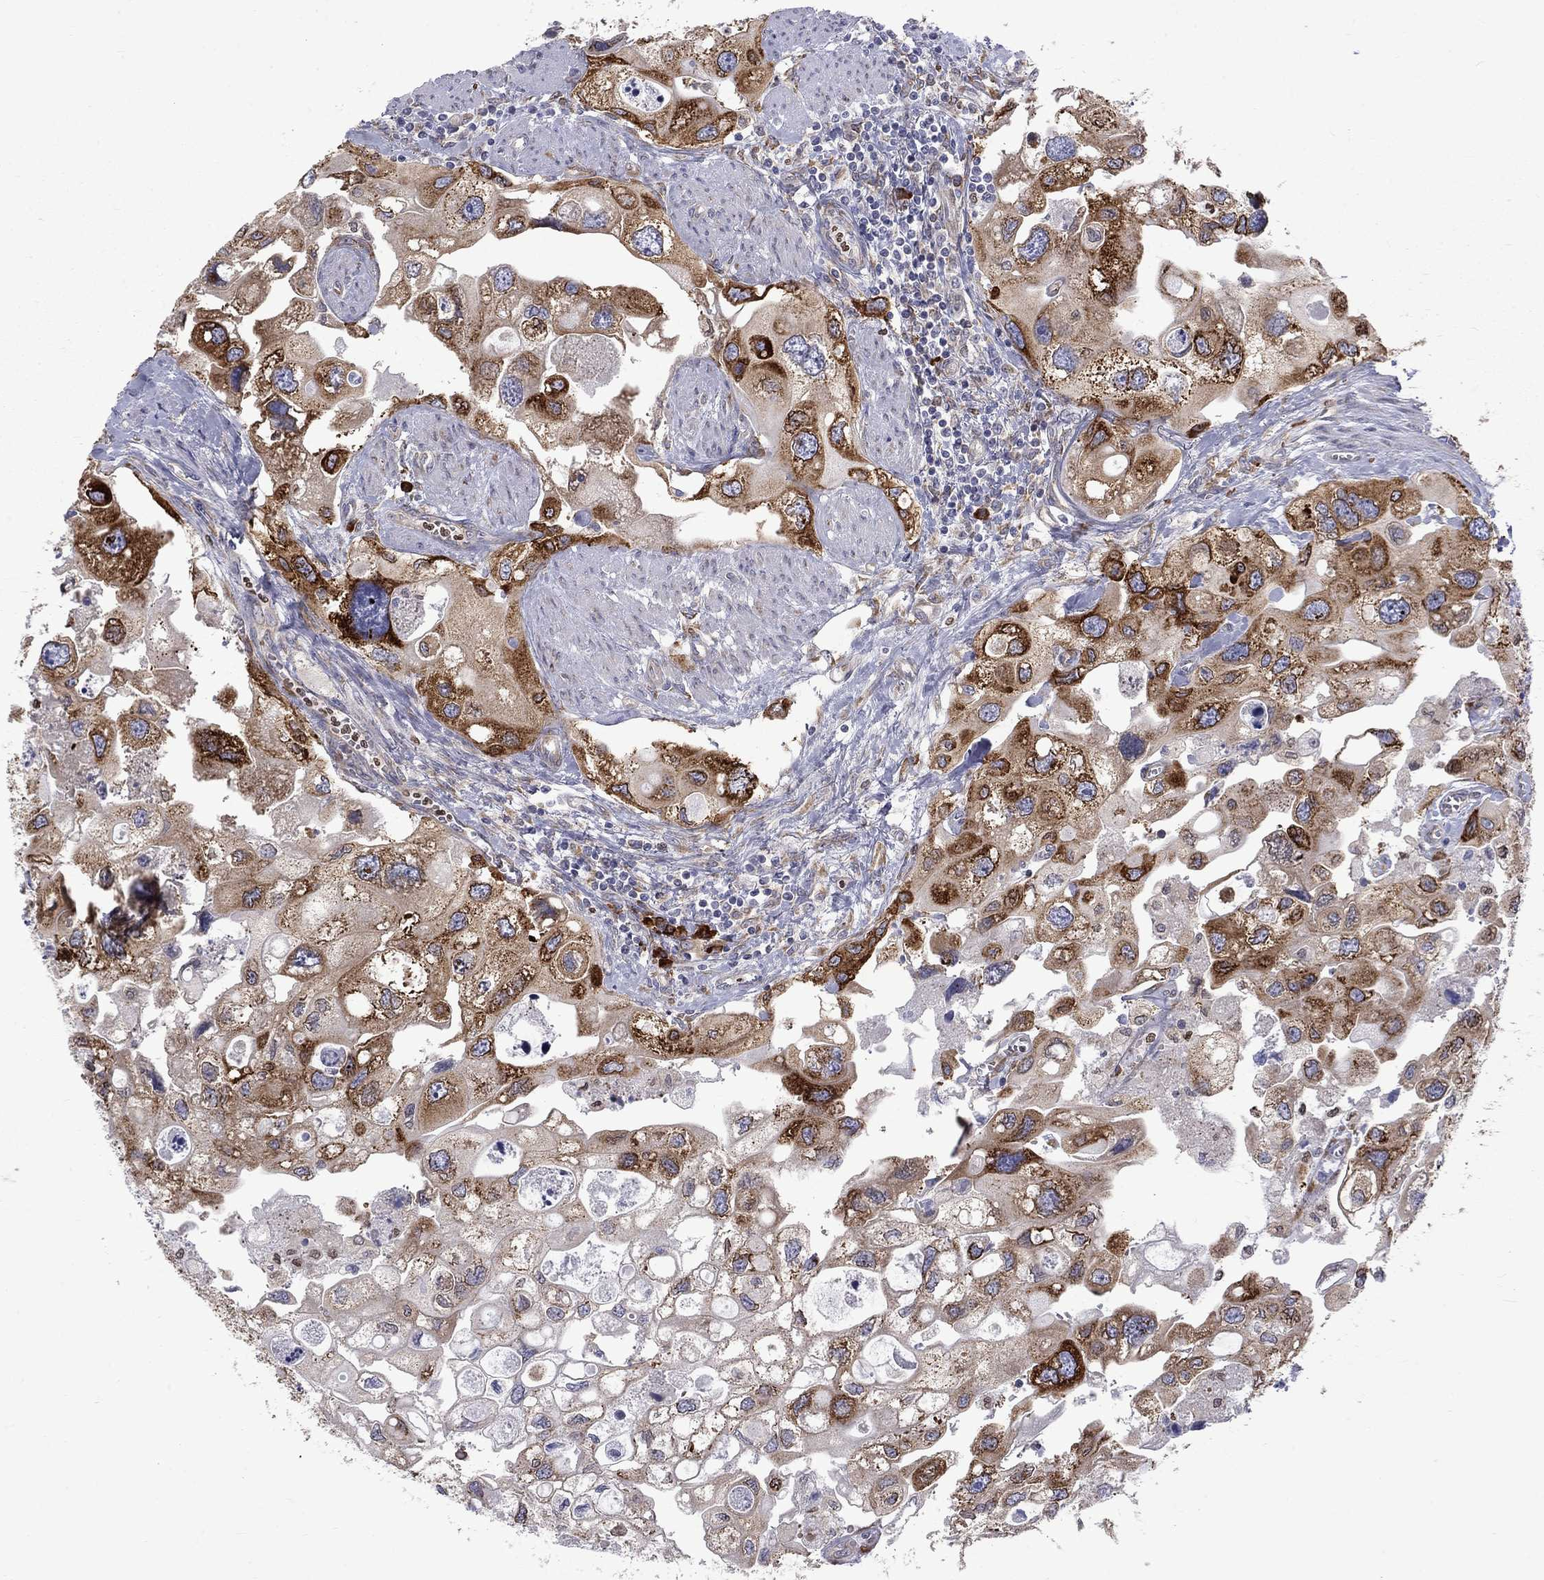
{"staining": {"intensity": "strong", "quantity": "25%-75%", "location": "cytoplasmic/membranous"}, "tissue": "urothelial cancer", "cell_type": "Tumor cells", "image_type": "cancer", "snomed": [{"axis": "morphology", "description": "Urothelial carcinoma, High grade"}, {"axis": "topography", "description": "Urinary bladder"}], "caption": "Immunohistochemical staining of high-grade urothelial carcinoma exhibits strong cytoplasmic/membranous protein positivity in about 25%-75% of tumor cells. (IHC, brightfield microscopy, high magnification).", "gene": "PABPC4", "patient": {"sex": "male", "age": 59}}